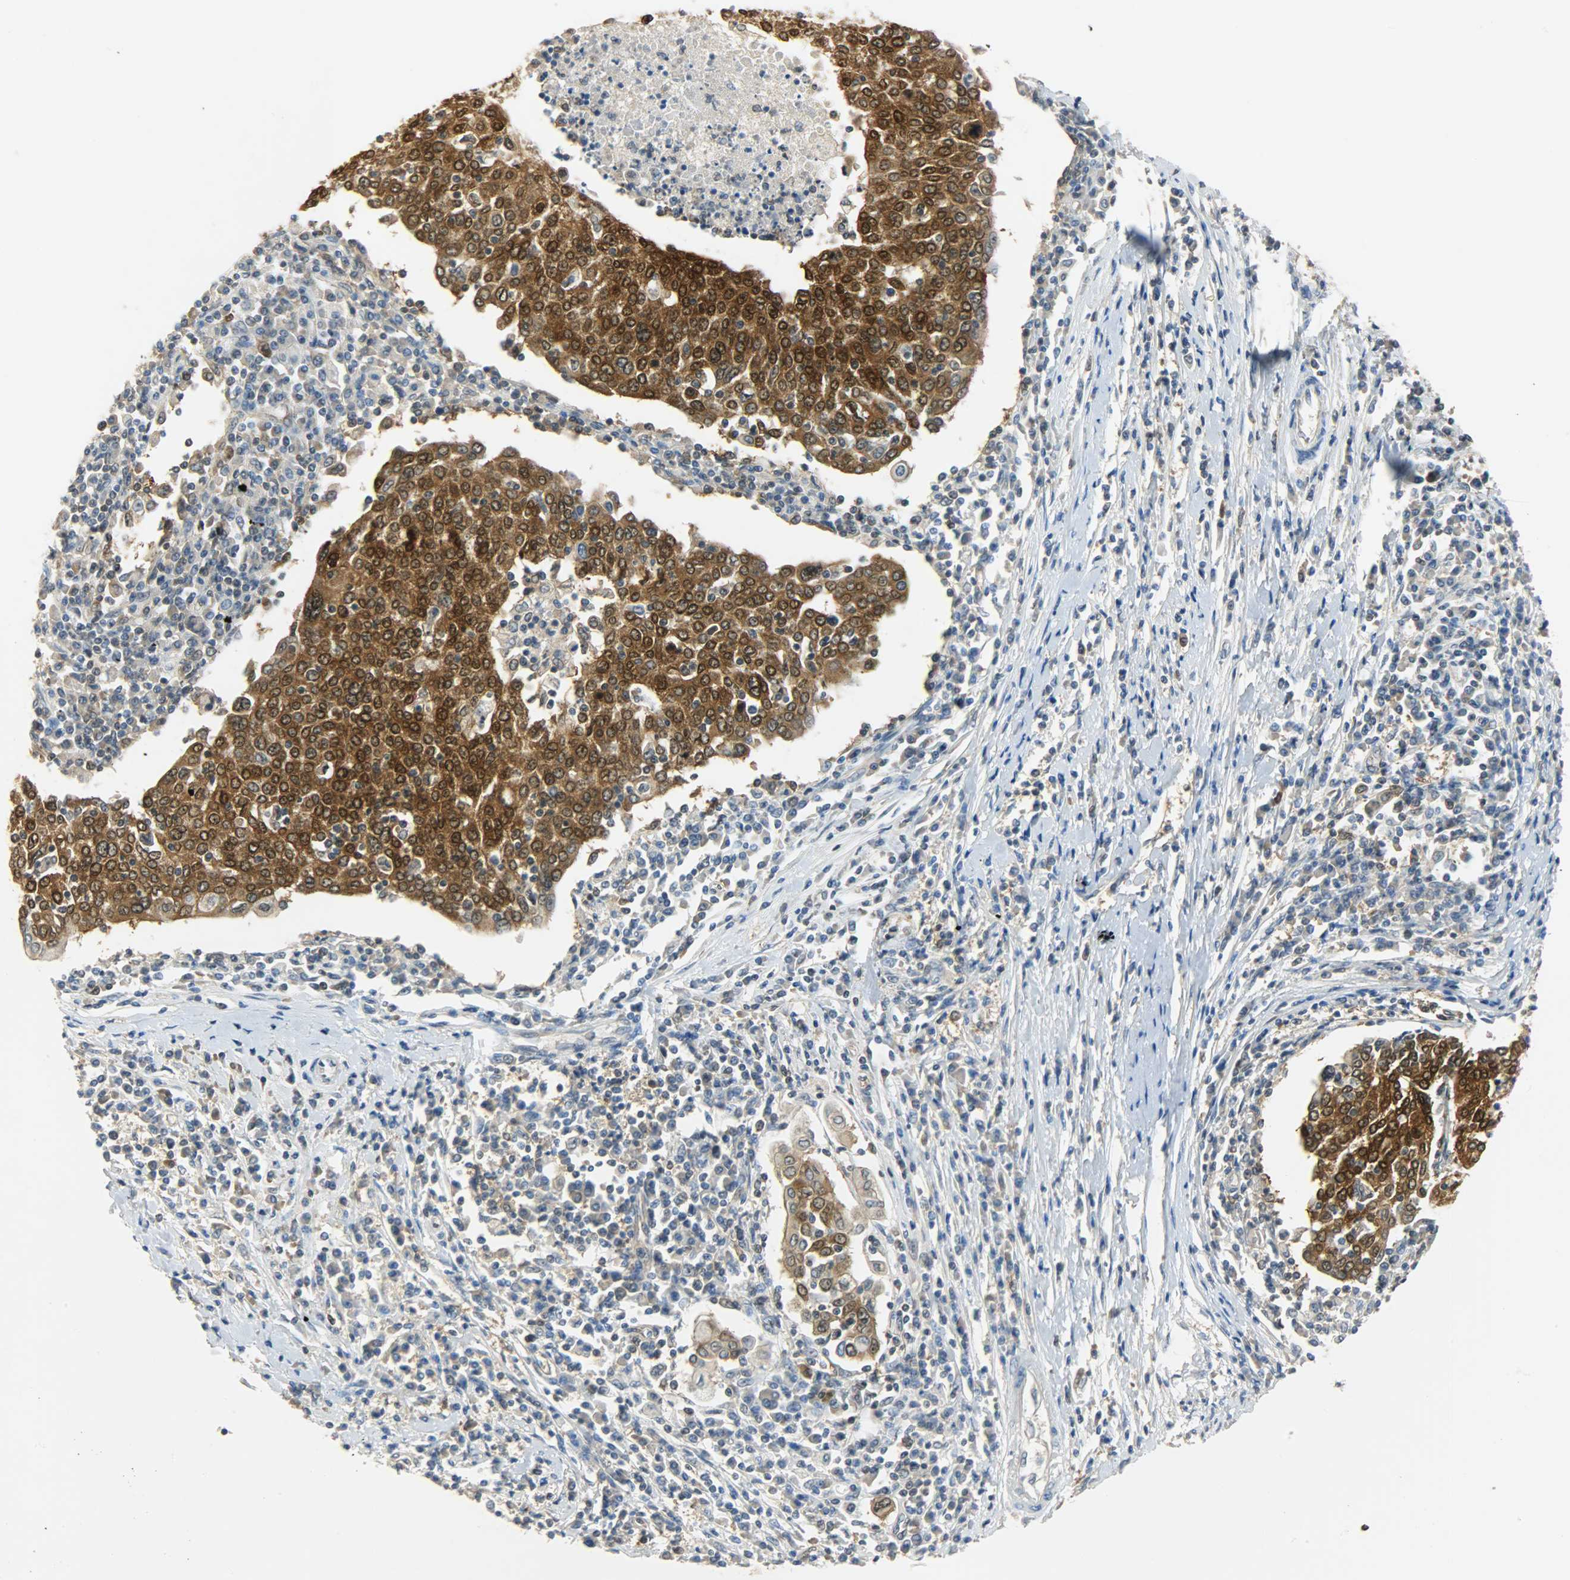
{"staining": {"intensity": "strong", "quantity": ">75%", "location": "cytoplasmic/membranous,nuclear"}, "tissue": "cervical cancer", "cell_type": "Tumor cells", "image_type": "cancer", "snomed": [{"axis": "morphology", "description": "Squamous cell carcinoma, NOS"}, {"axis": "topography", "description": "Cervix"}], "caption": "Protein analysis of cervical cancer tissue exhibits strong cytoplasmic/membranous and nuclear positivity in approximately >75% of tumor cells. (DAB (3,3'-diaminobenzidine) IHC with brightfield microscopy, high magnification).", "gene": "EIF4EBP1", "patient": {"sex": "female", "age": 40}}